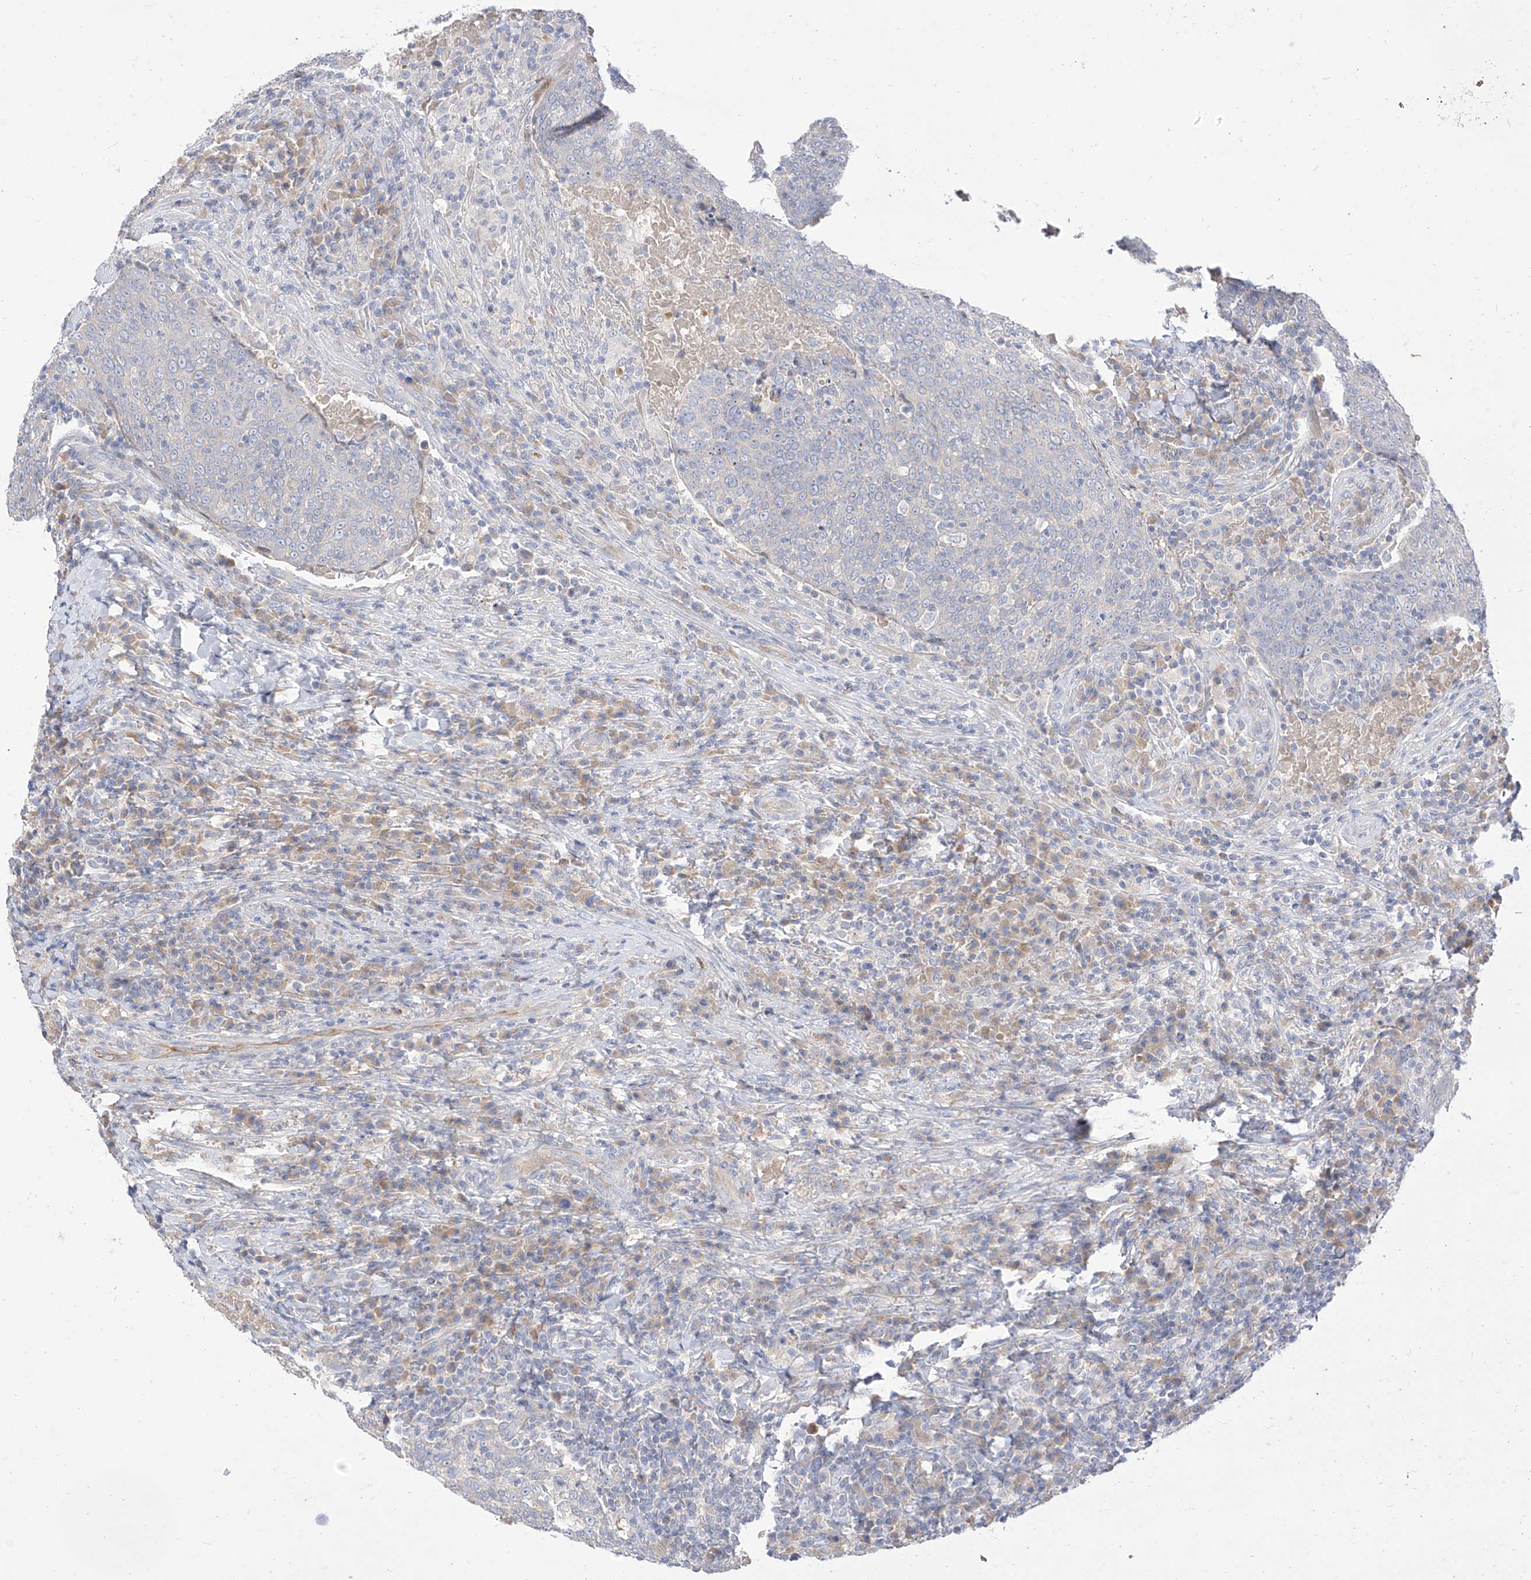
{"staining": {"intensity": "negative", "quantity": "none", "location": "none"}, "tissue": "head and neck cancer", "cell_type": "Tumor cells", "image_type": "cancer", "snomed": [{"axis": "morphology", "description": "Squamous cell carcinoma, NOS"}, {"axis": "morphology", "description": "Squamous cell carcinoma, metastatic, NOS"}, {"axis": "topography", "description": "Lymph node"}, {"axis": "topography", "description": "Head-Neck"}], "caption": "The micrograph reveals no significant positivity in tumor cells of head and neck cancer. (Brightfield microscopy of DAB IHC at high magnification).", "gene": "RASA2", "patient": {"sex": "male", "age": 62}}